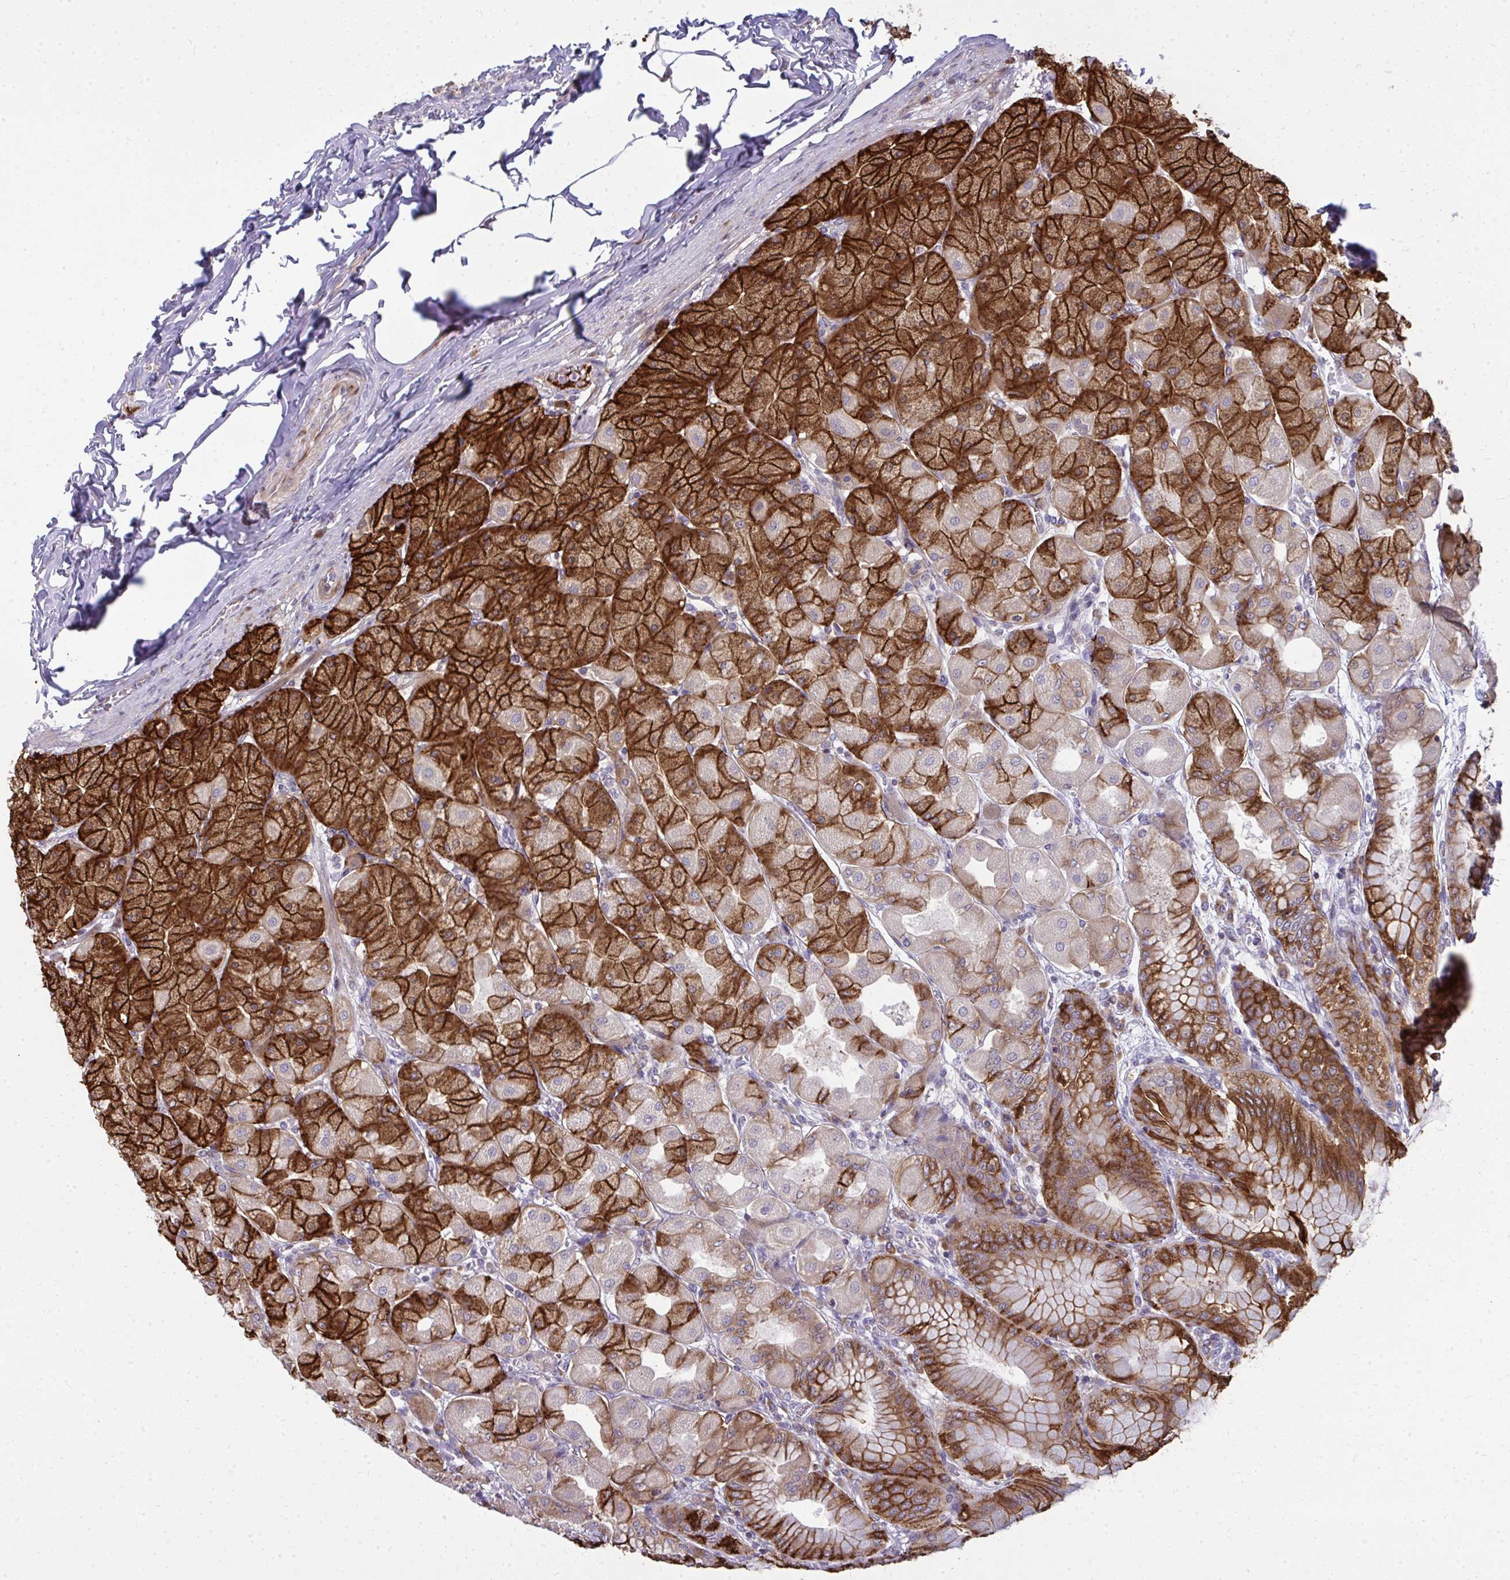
{"staining": {"intensity": "strong", "quantity": ">75%", "location": "cytoplasmic/membranous"}, "tissue": "stomach", "cell_type": "Glandular cells", "image_type": "normal", "snomed": [{"axis": "morphology", "description": "Normal tissue, NOS"}, {"axis": "topography", "description": "Stomach, upper"}], "caption": "High-magnification brightfield microscopy of benign stomach stained with DAB (brown) and counterstained with hematoxylin (blue). glandular cells exhibit strong cytoplasmic/membranous positivity is seen in about>75% of cells.", "gene": "GFPT2", "patient": {"sex": "female", "age": 56}}